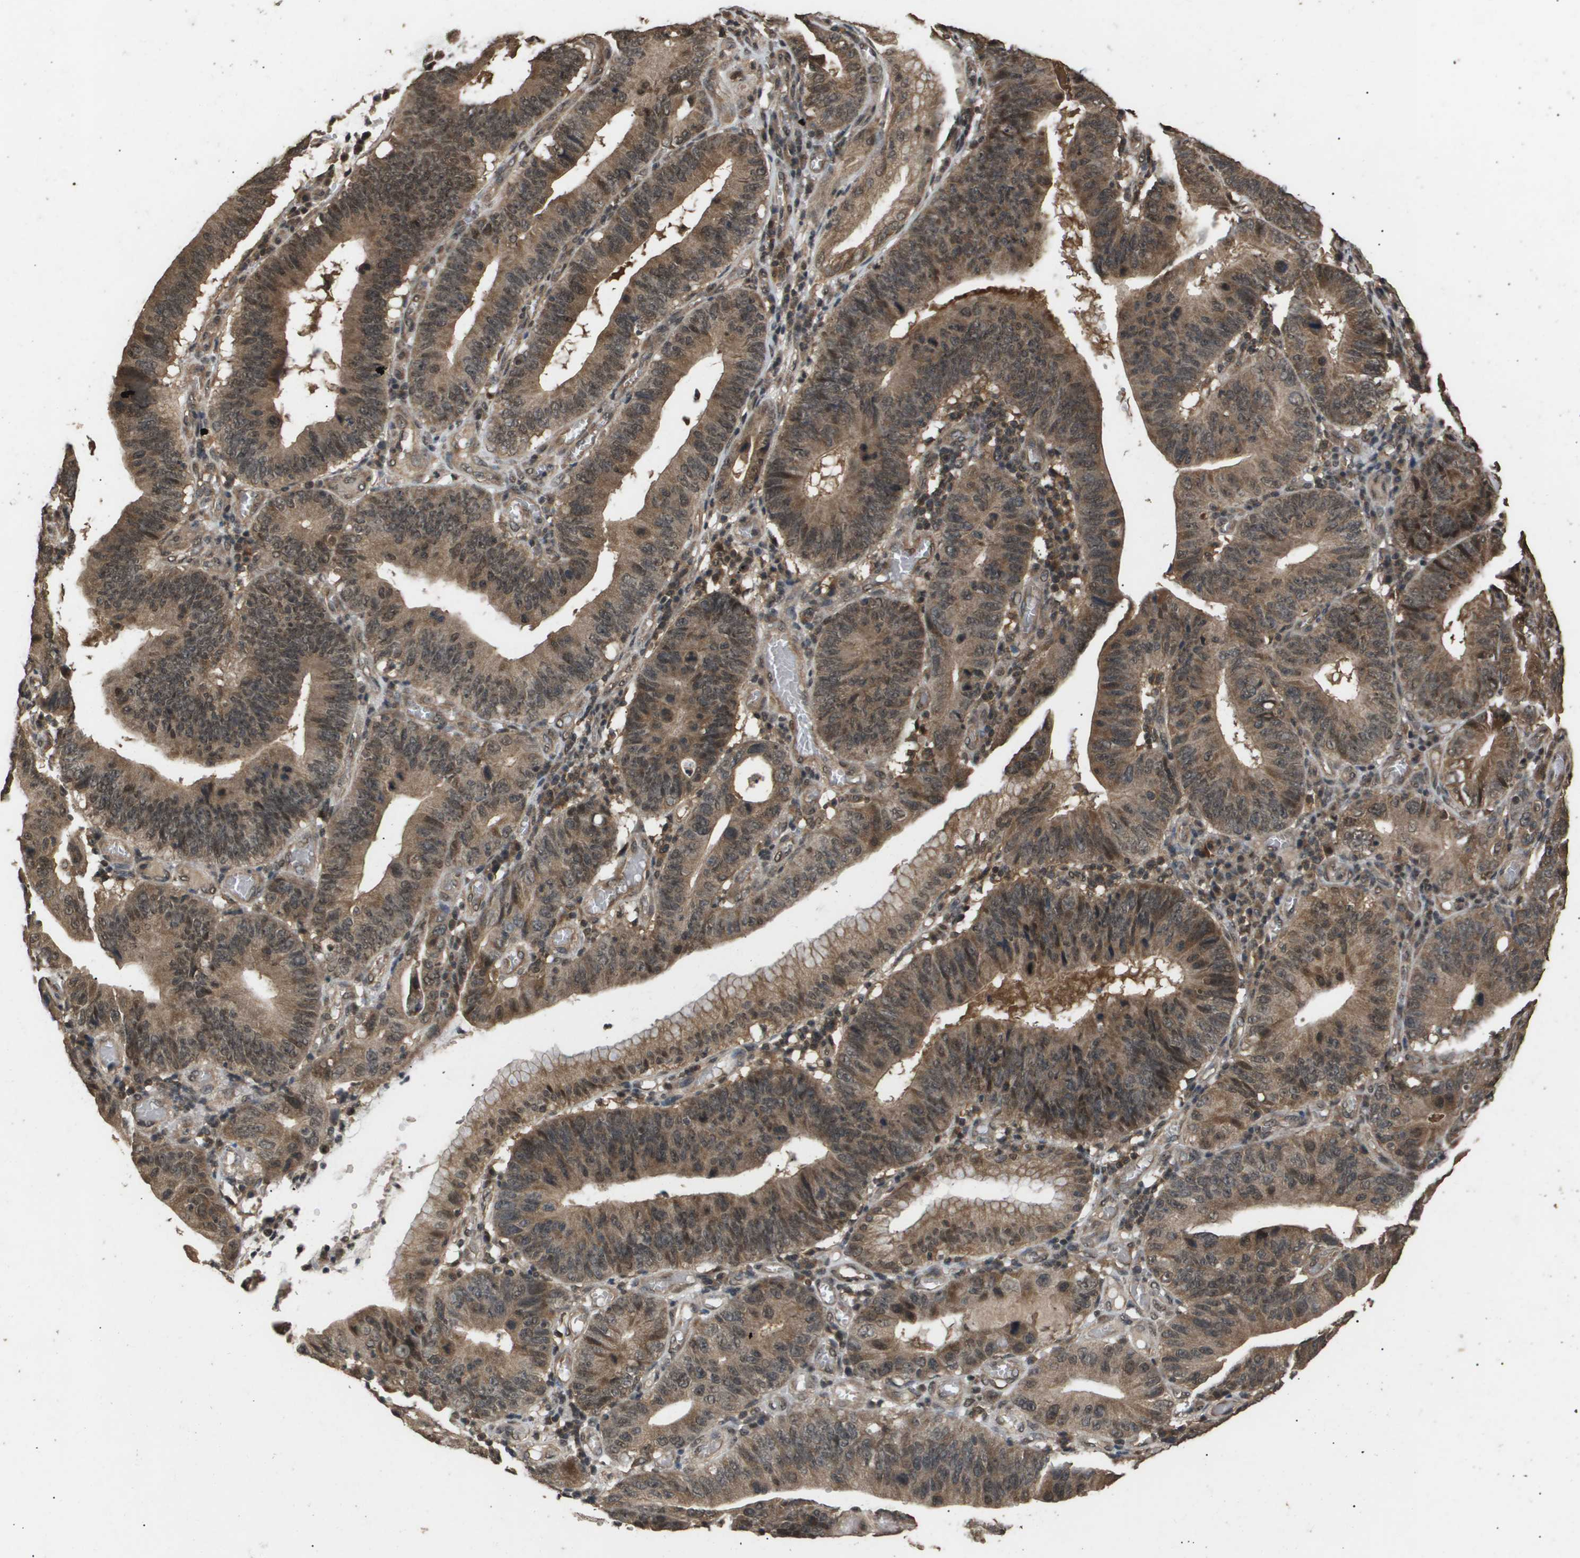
{"staining": {"intensity": "moderate", "quantity": ">75%", "location": "cytoplasmic/membranous,nuclear"}, "tissue": "stomach cancer", "cell_type": "Tumor cells", "image_type": "cancer", "snomed": [{"axis": "morphology", "description": "Adenocarcinoma, NOS"}, {"axis": "topography", "description": "Stomach"}, {"axis": "topography", "description": "Gastric cardia"}], "caption": "Immunohistochemical staining of human adenocarcinoma (stomach) reveals medium levels of moderate cytoplasmic/membranous and nuclear protein staining in approximately >75% of tumor cells. (DAB = brown stain, brightfield microscopy at high magnification).", "gene": "ING1", "patient": {"sex": "male", "age": 59}}